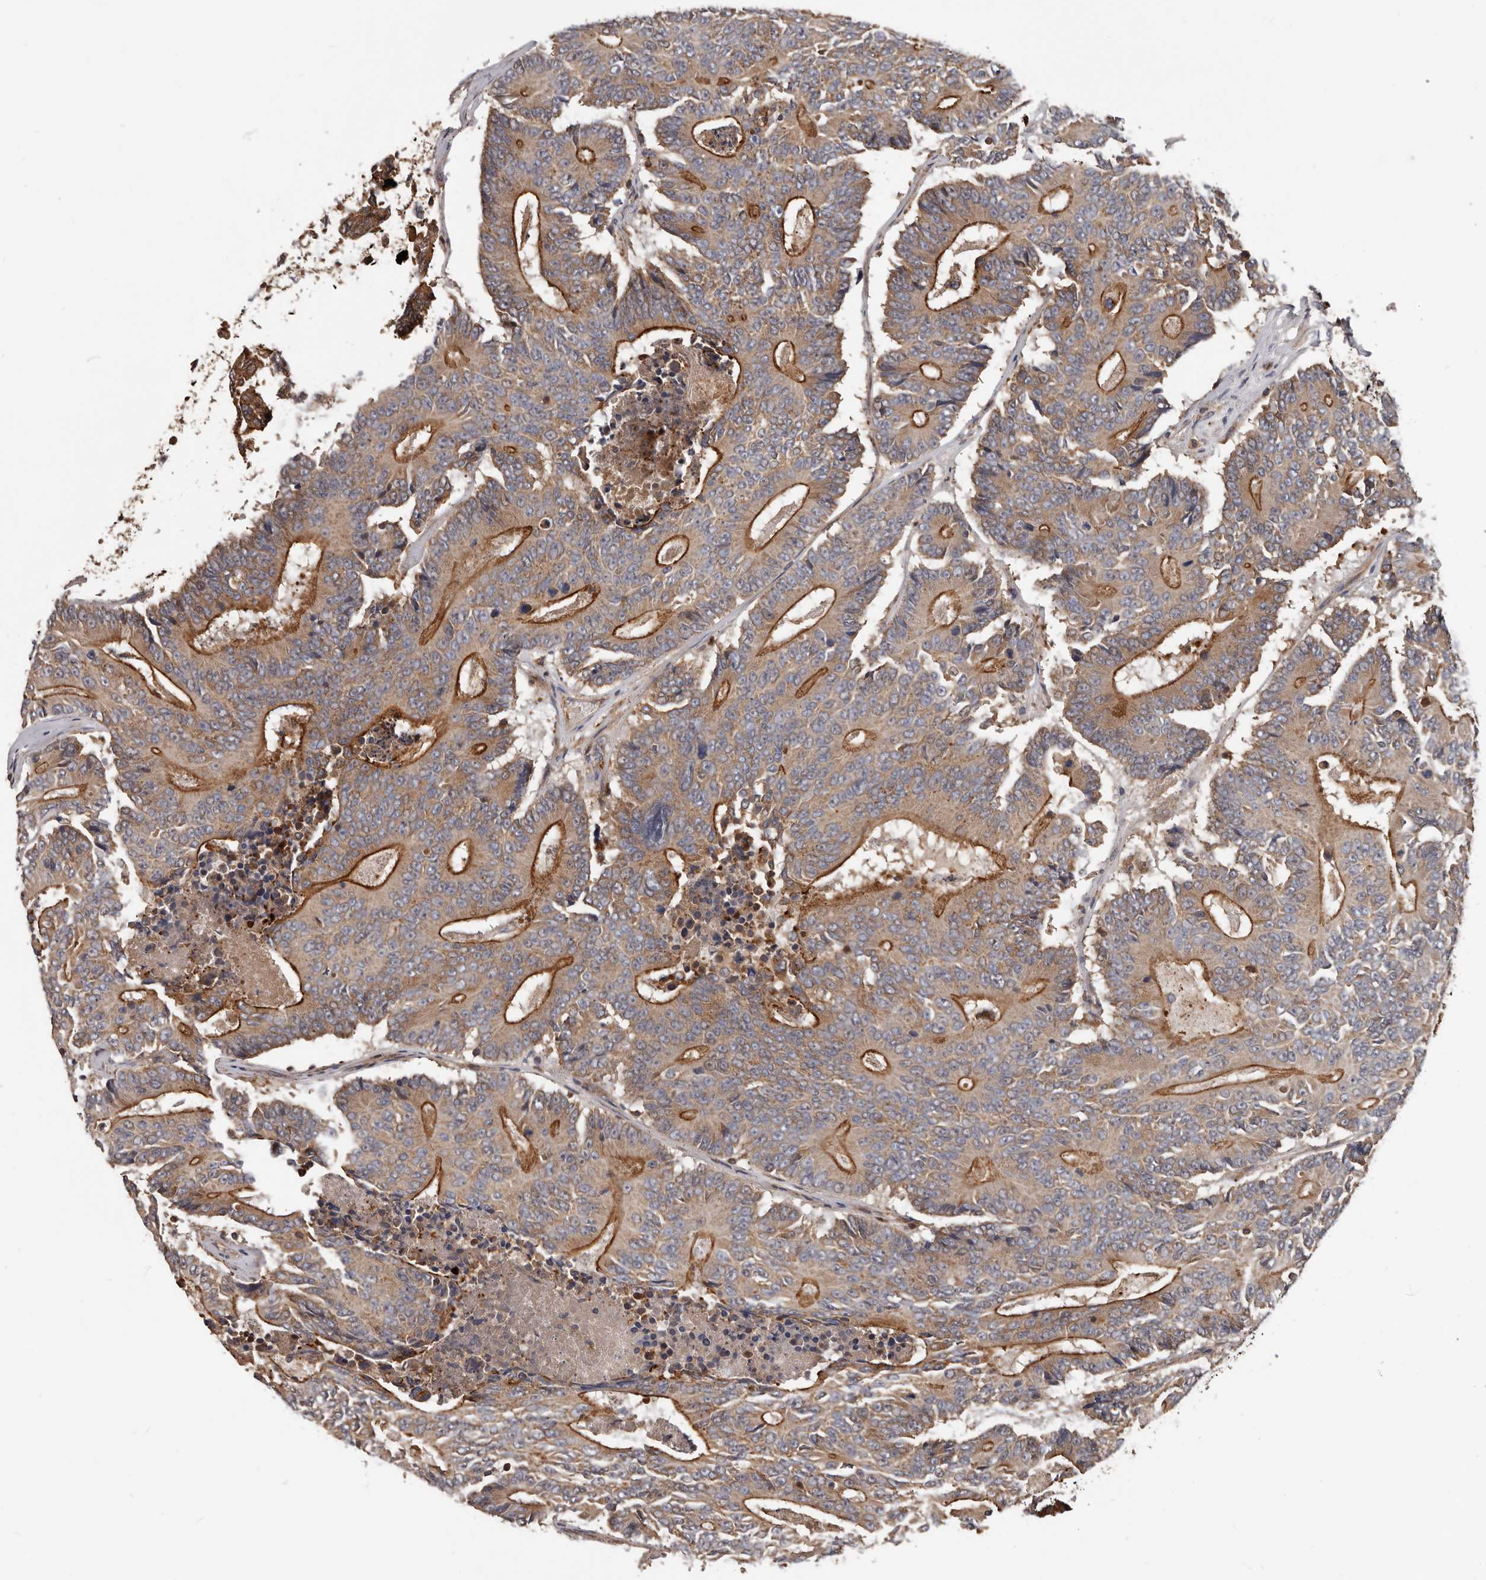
{"staining": {"intensity": "moderate", "quantity": ">75%", "location": "cytoplasmic/membranous"}, "tissue": "colorectal cancer", "cell_type": "Tumor cells", "image_type": "cancer", "snomed": [{"axis": "morphology", "description": "Adenocarcinoma, NOS"}, {"axis": "topography", "description": "Colon"}], "caption": "Moderate cytoplasmic/membranous protein expression is appreciated in approximately >75% of tumor cells in colorectal cancer (adenocarcinoma).", "gene": "PNRC2", "patient": {"sex": "male", "age": 83}}